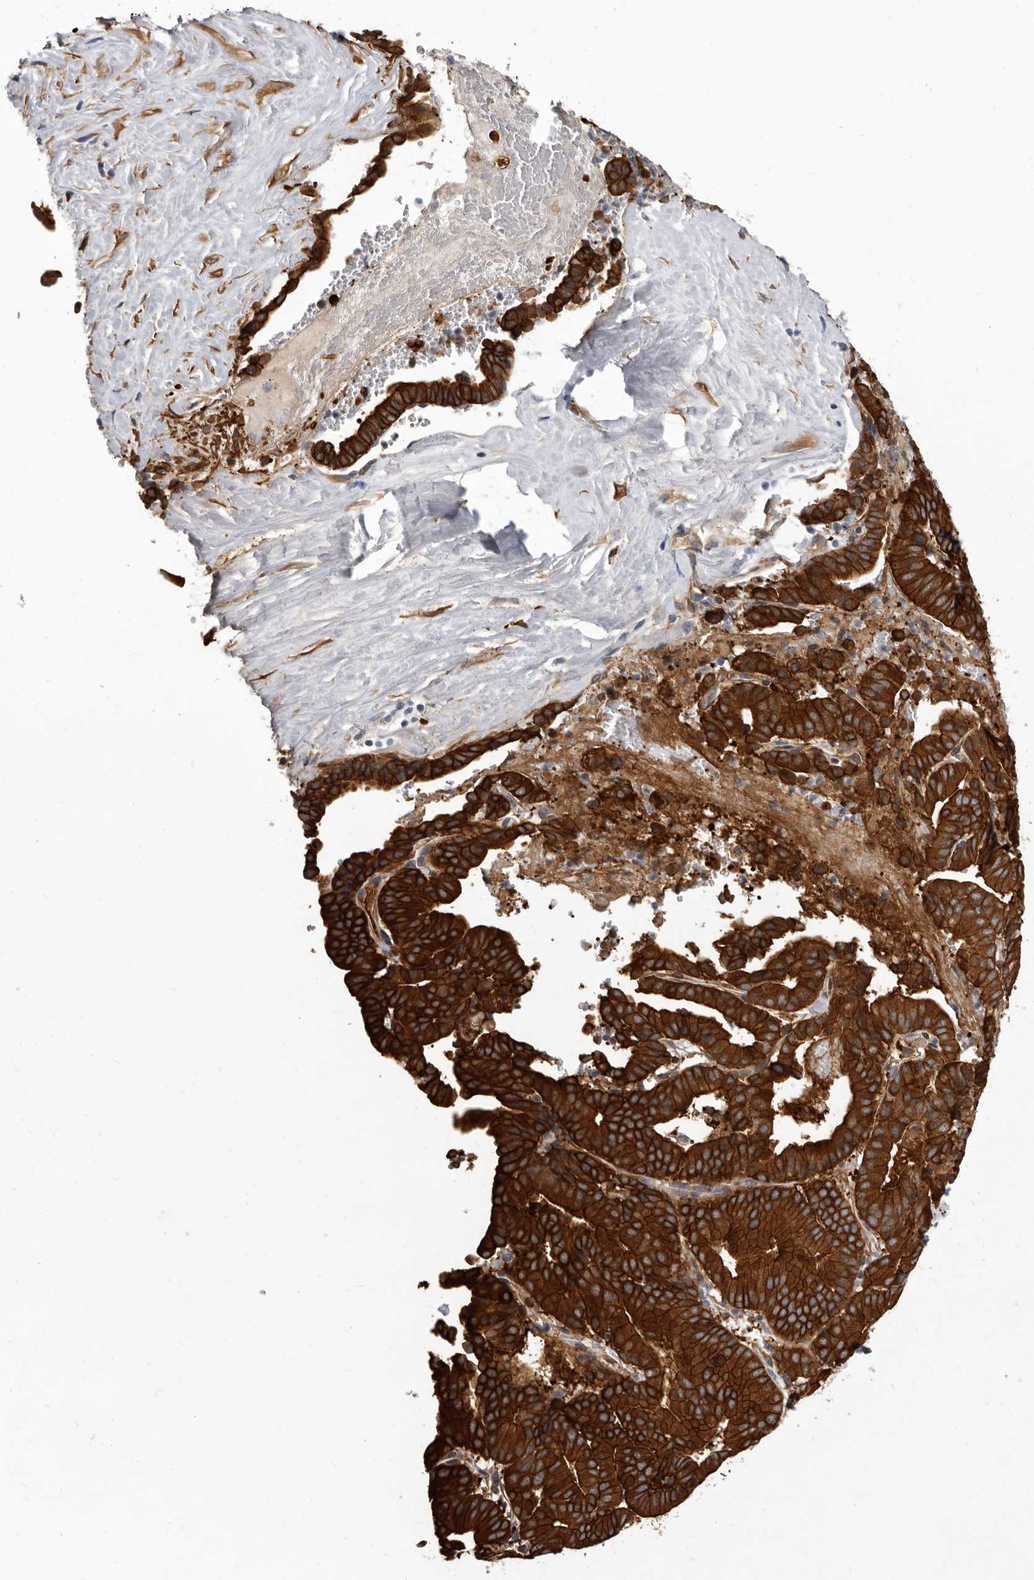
{"staining": {"intensity": "strong", "quantity": ">75%", "location": "cytoplasmic/membranous"}, "tissue": "liver cancer", "cell_type": "Tumor cells", "image_type": "cancer", "snomed": [{"axis": "morphology", "description": "Cholangiocarcinoma"}, {"axis": "topography", "description": "Liver"}], "caption": "This is a photomicrograph of immunohistochemistry staining of liver cancer (cholangiocarcinoma), which shows strong positivity in the cytoplasmic/membranous of tumor cells.", "gene": "ENAH", "patient": {"sex": "female", "age": 75}}